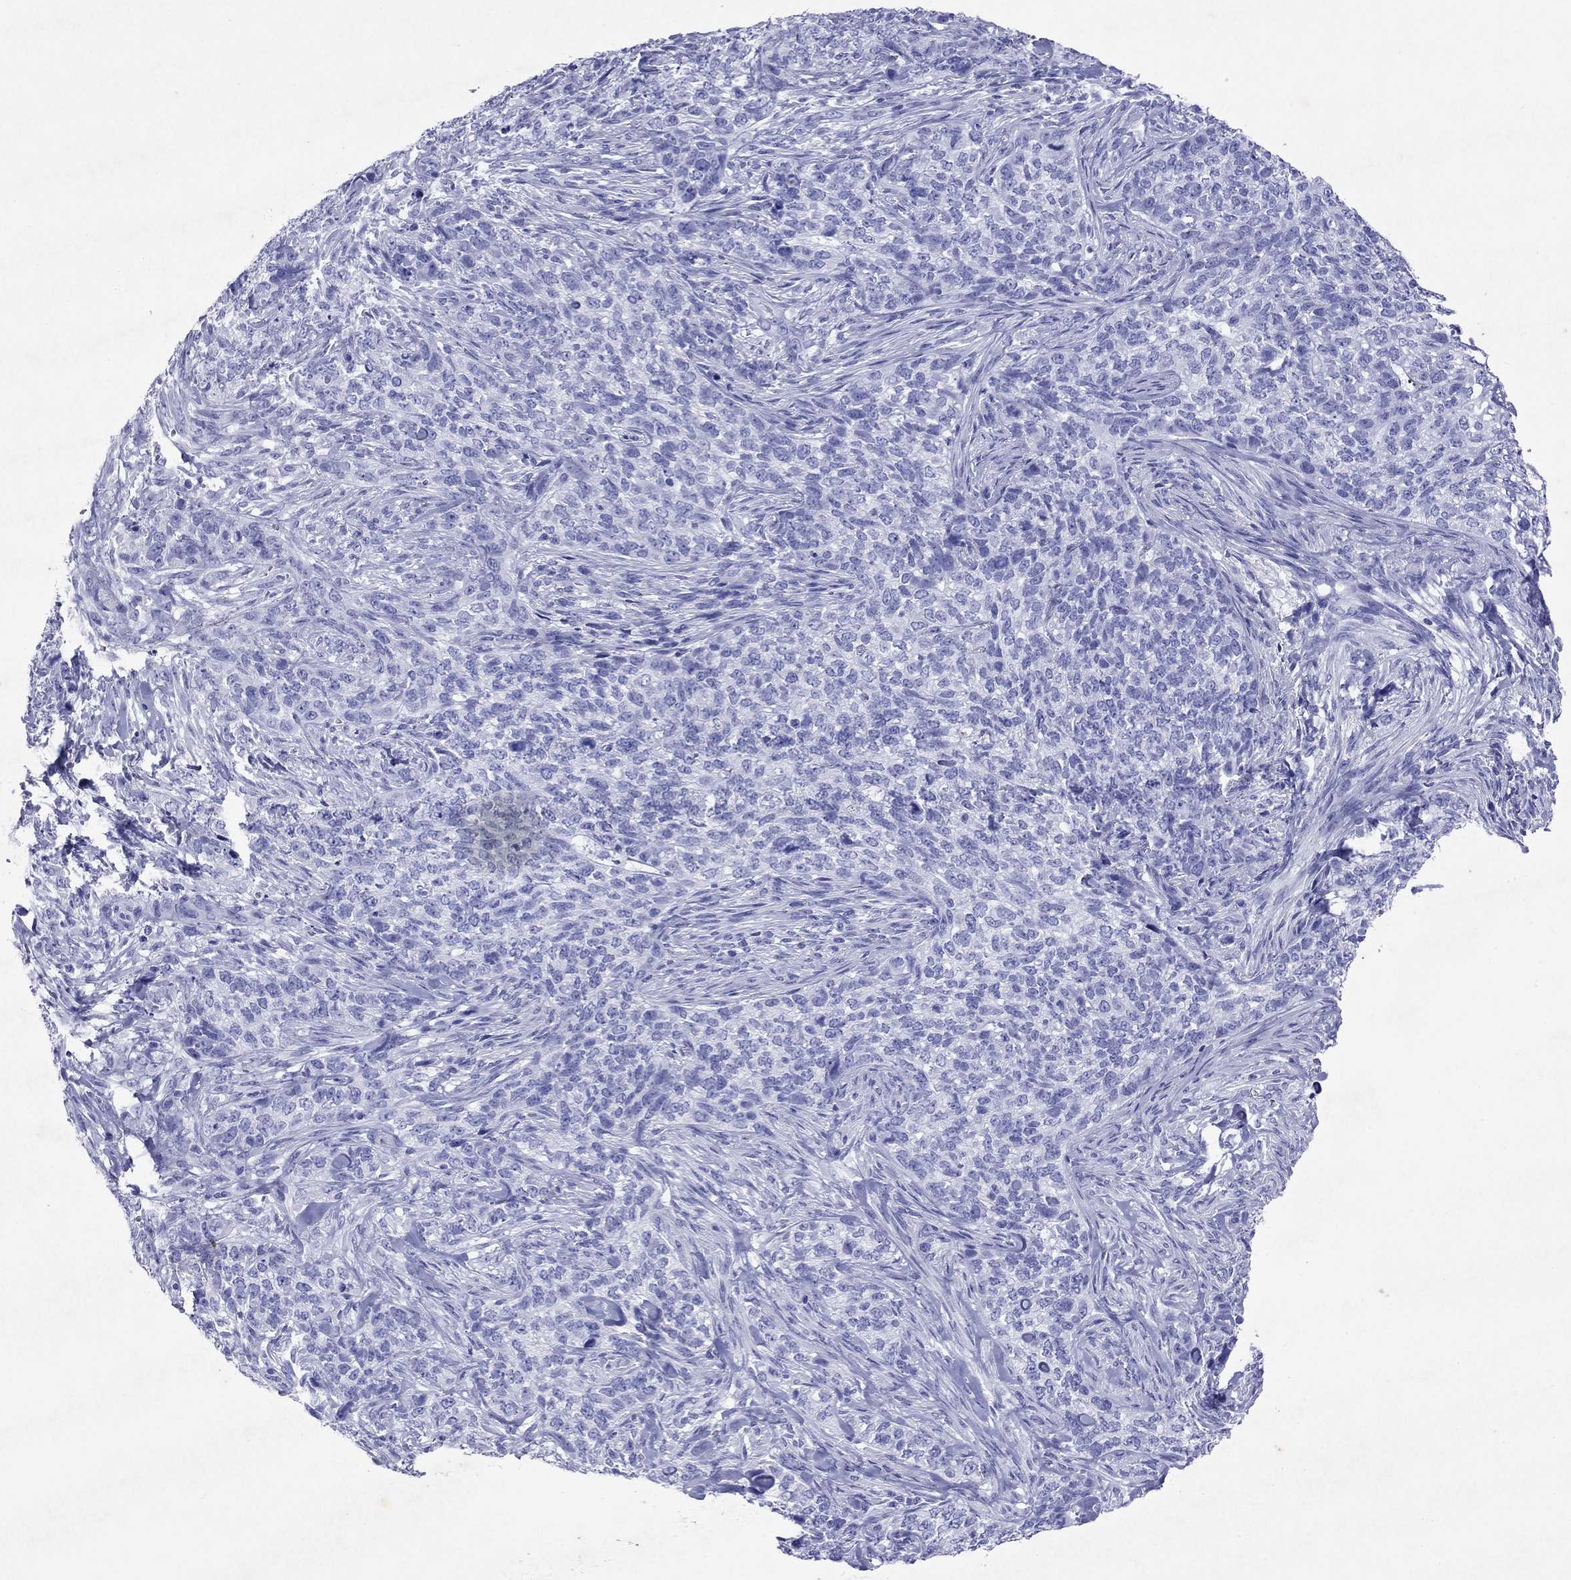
{"staining": {"intensity": "negative", "quantity": "none", "location": "none"}, "tissue": "skin cancer", "cell_type": "Tumor cells", "image_type": "cancer", "snomed": [{"axis": "morphology", "description": "Basal cell carcinoma"}, {"axis": "topography", "description": "Skin"}], "caption": "Tumor cells are negative for brown protein staining in skin cancer (basal cell carcinoma). The staining is performed using DAB (3,3'-diaminobenzidine) brown chromogen with nuclei counter-stained in using hematoxylin.", "gene": "ARMC12", "patient": {"sex": "female", "age": 69}}